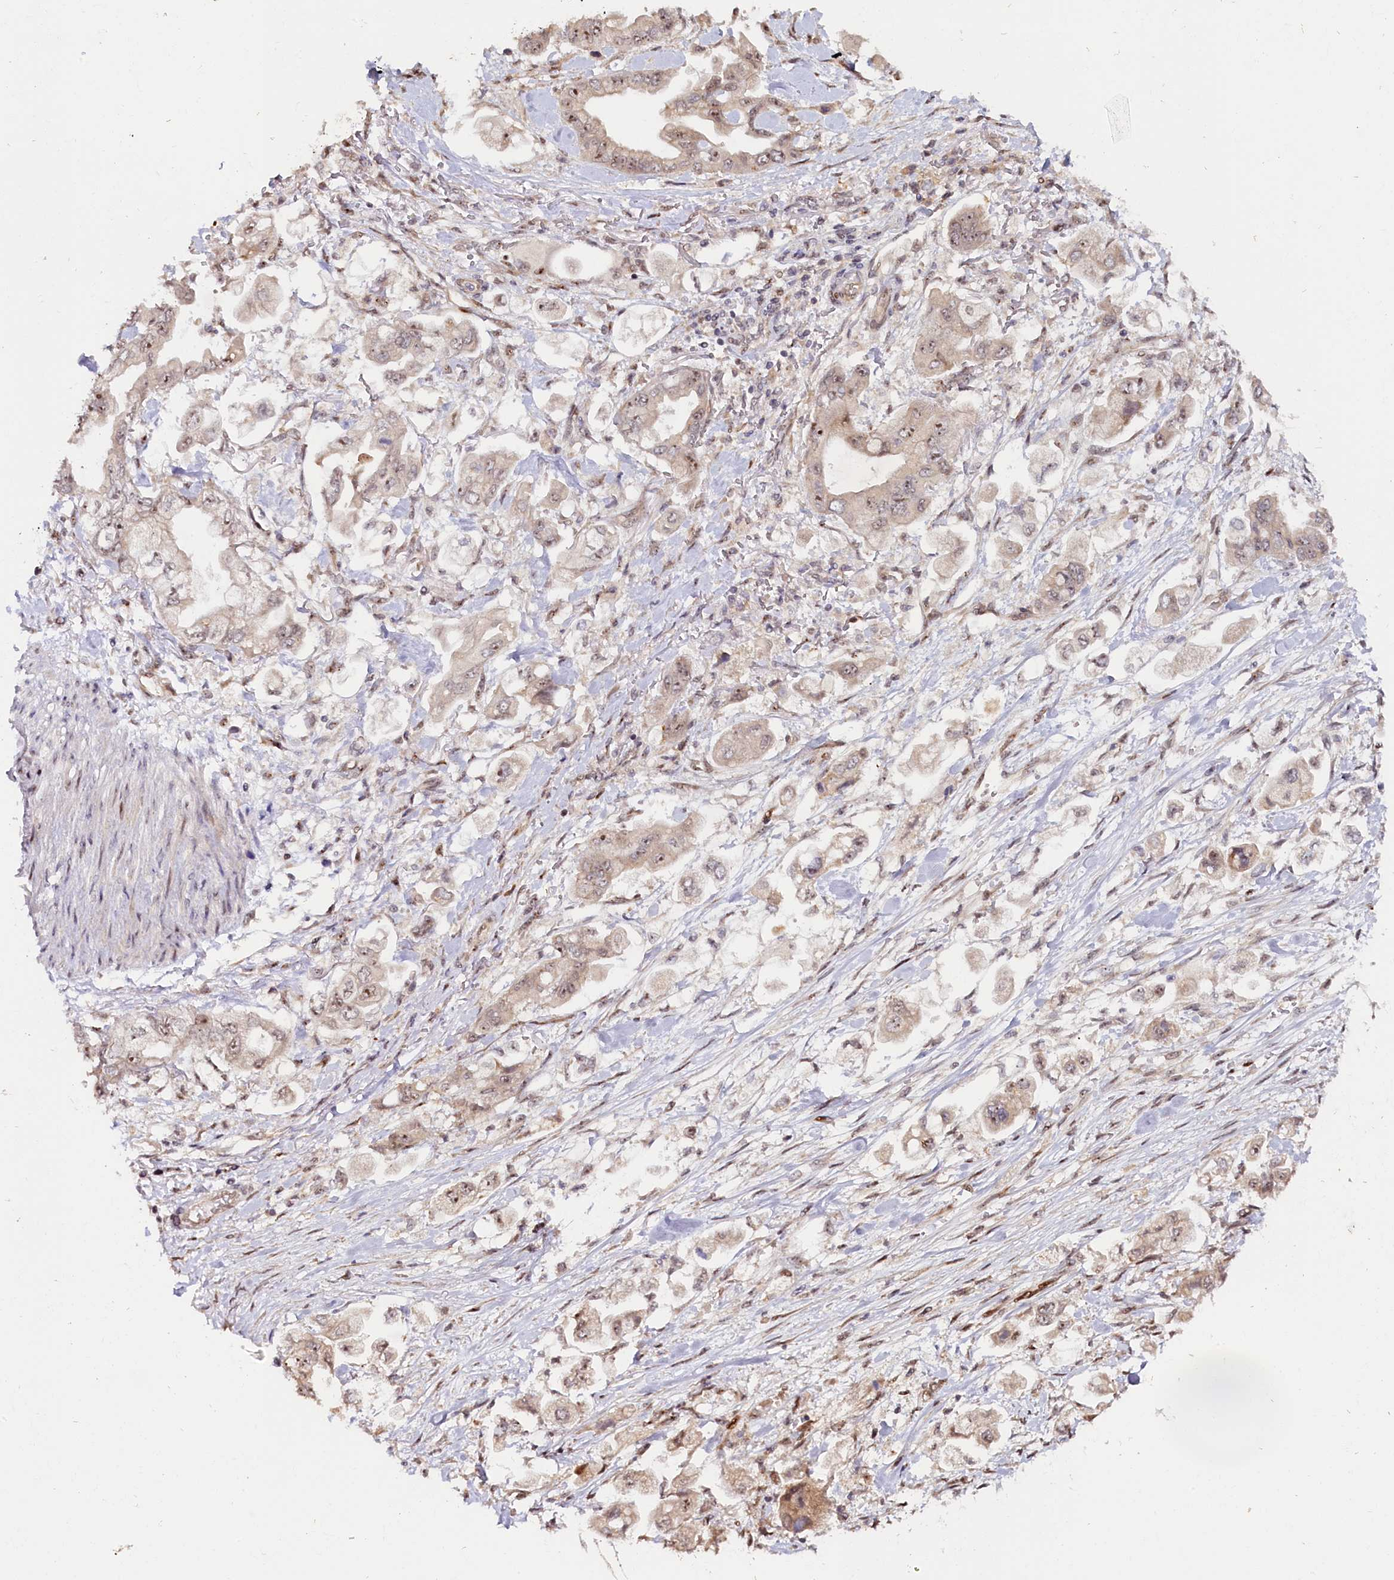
{"staining": {"intensity": "weak", "quantity": "<25%", "location": "nuclear"}, "tissue": "stomach cancer", "cell_type": "Tumor cells", "image_type": "cancer", "snomed": [{"axis": "morphology", "description": "Adenocarcinoma, NOS"}, {"axis": "topography", "description": "Stomach"}], "caption": "Immunohistochemical staining of stomach cancer demonstrates no significant positivity in tumor cells. (DAB immunohistochemistry (IHC) with hematoxylin counter stain).", "gene": "ANKRD24", "patient": {"sex": "male", "age": 62}}